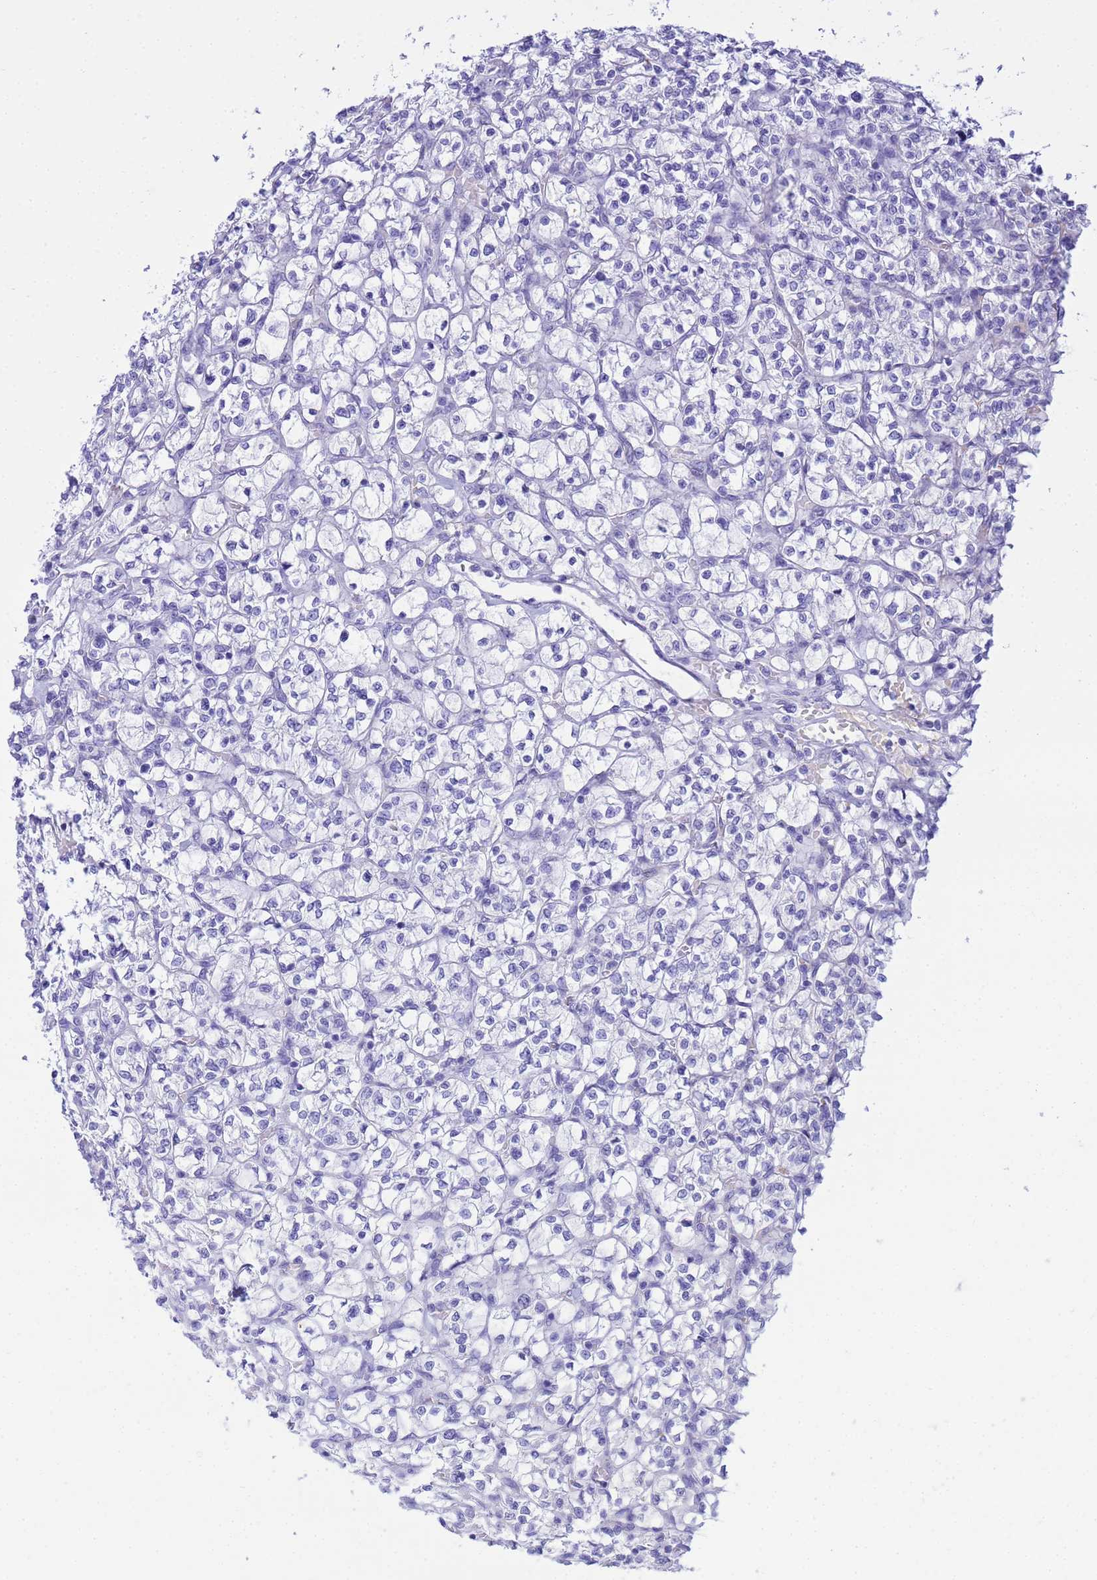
{"staining": {"intensity": "negative", "quantity": "none", "location": "none"}, "tissue": "renal cancer", "cell_type": "Tumor cells", "image_type": "cancer", "snomed": [{"axis": "morphology", "description": "Adenocarcinoma, NOS"}, {"axis": "topography", "description": "Kidney"}], "caption": "The photomicrograph exhibits no significant positivity in tumor cells of renal cancer (adenocarcinoma).", "gene": "AQP12A", "patient": {"sex": "female", "age": 64}}